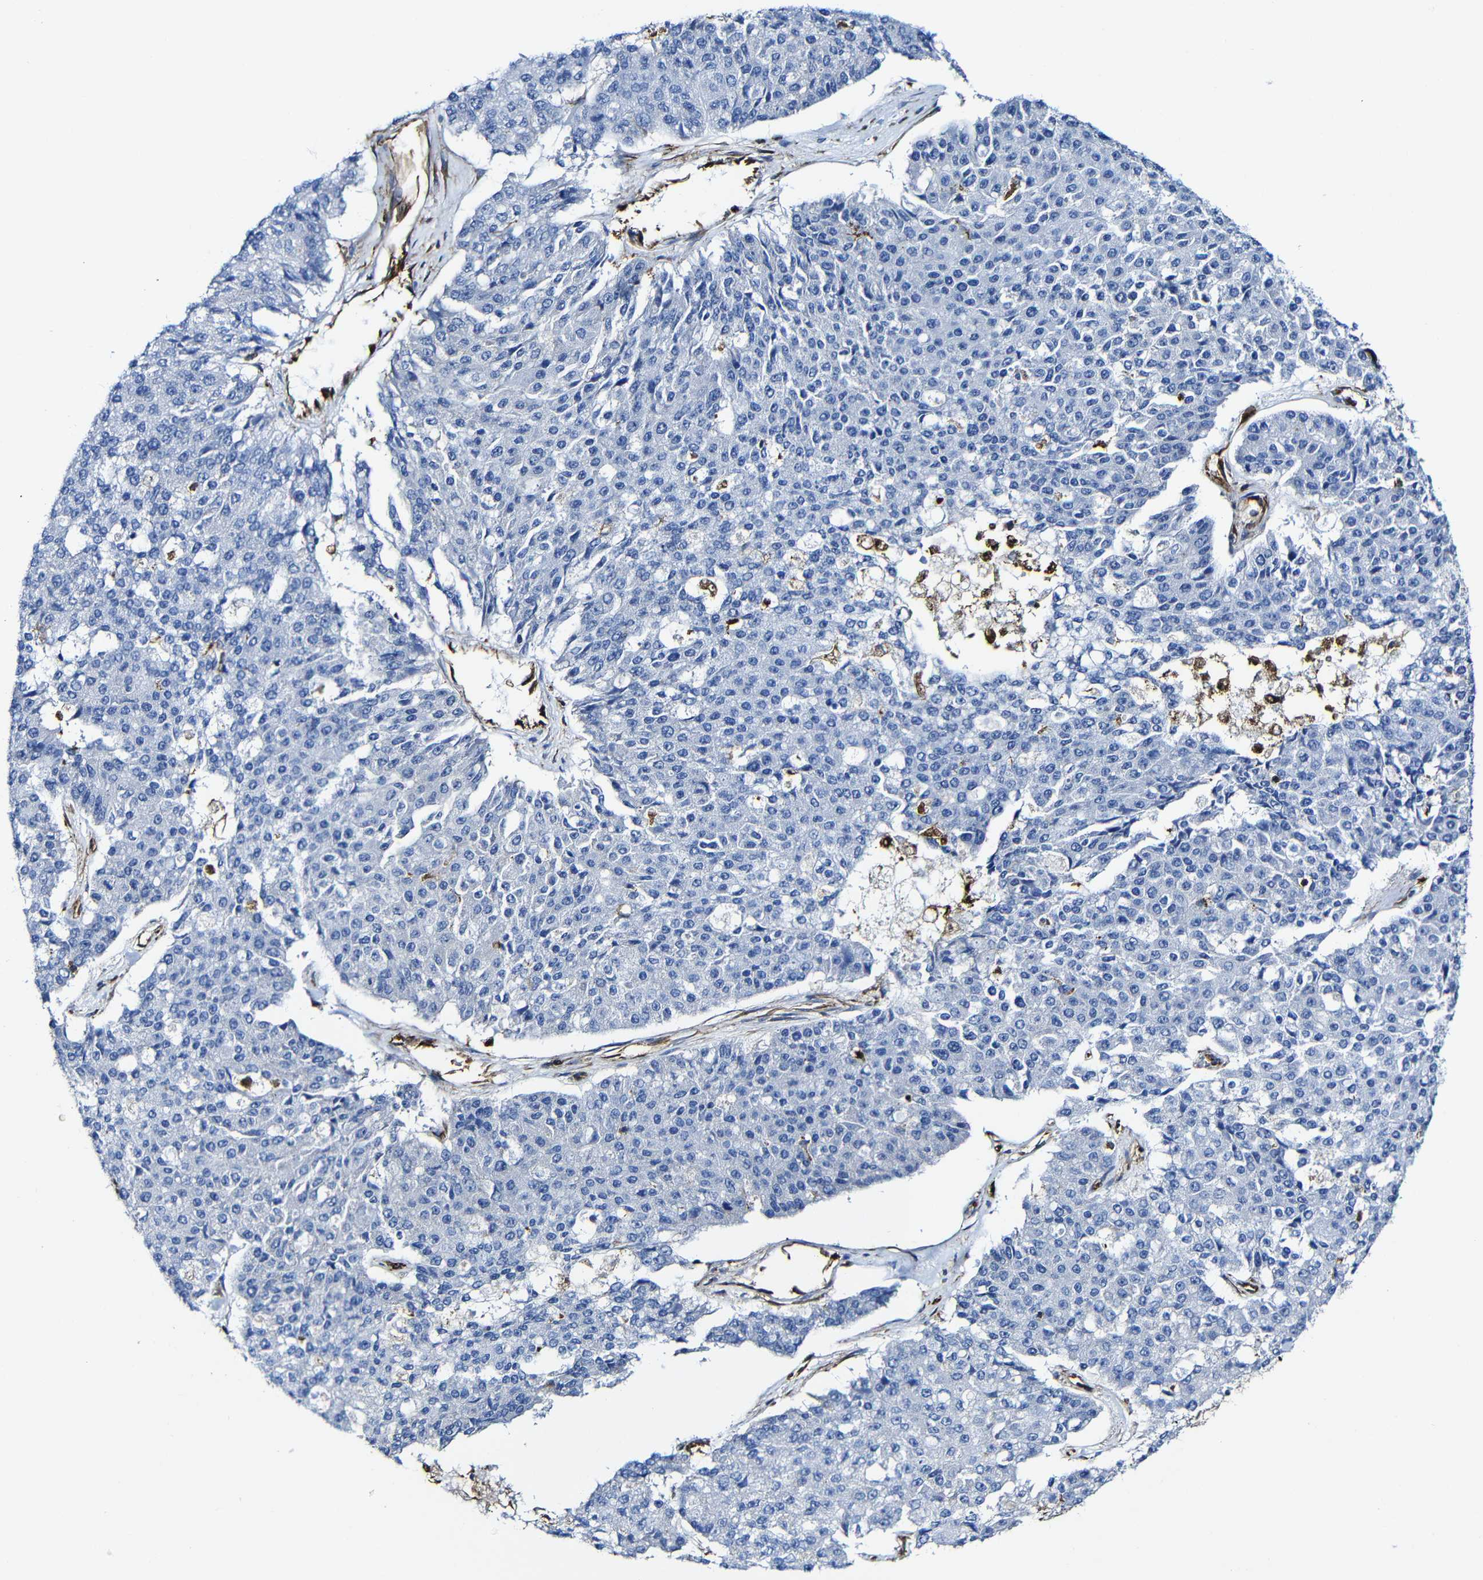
{"staining": {"intensity": "negative", "quantity": "none", "location": "none"}, "tissue": "pancreatic cancer", "cell_type": "Tumor cells", "image_type": "cancer", "snomed": [{"axis": "morphology", "description": "Adenocarcinoma, NOS"}, {"axis": "topography", "description": "Pancreas"}], "caption": "An immunohistochemistry histopathology image of pancreatic cancer is shown. There is no staining in tumor cells of pancreatic cancer. (Brightfield microscopy of DAB immunohistochemistry (IHC) at high magnification).", "gene": "MSN", "patient": {"sex": "male", "age": 50}}